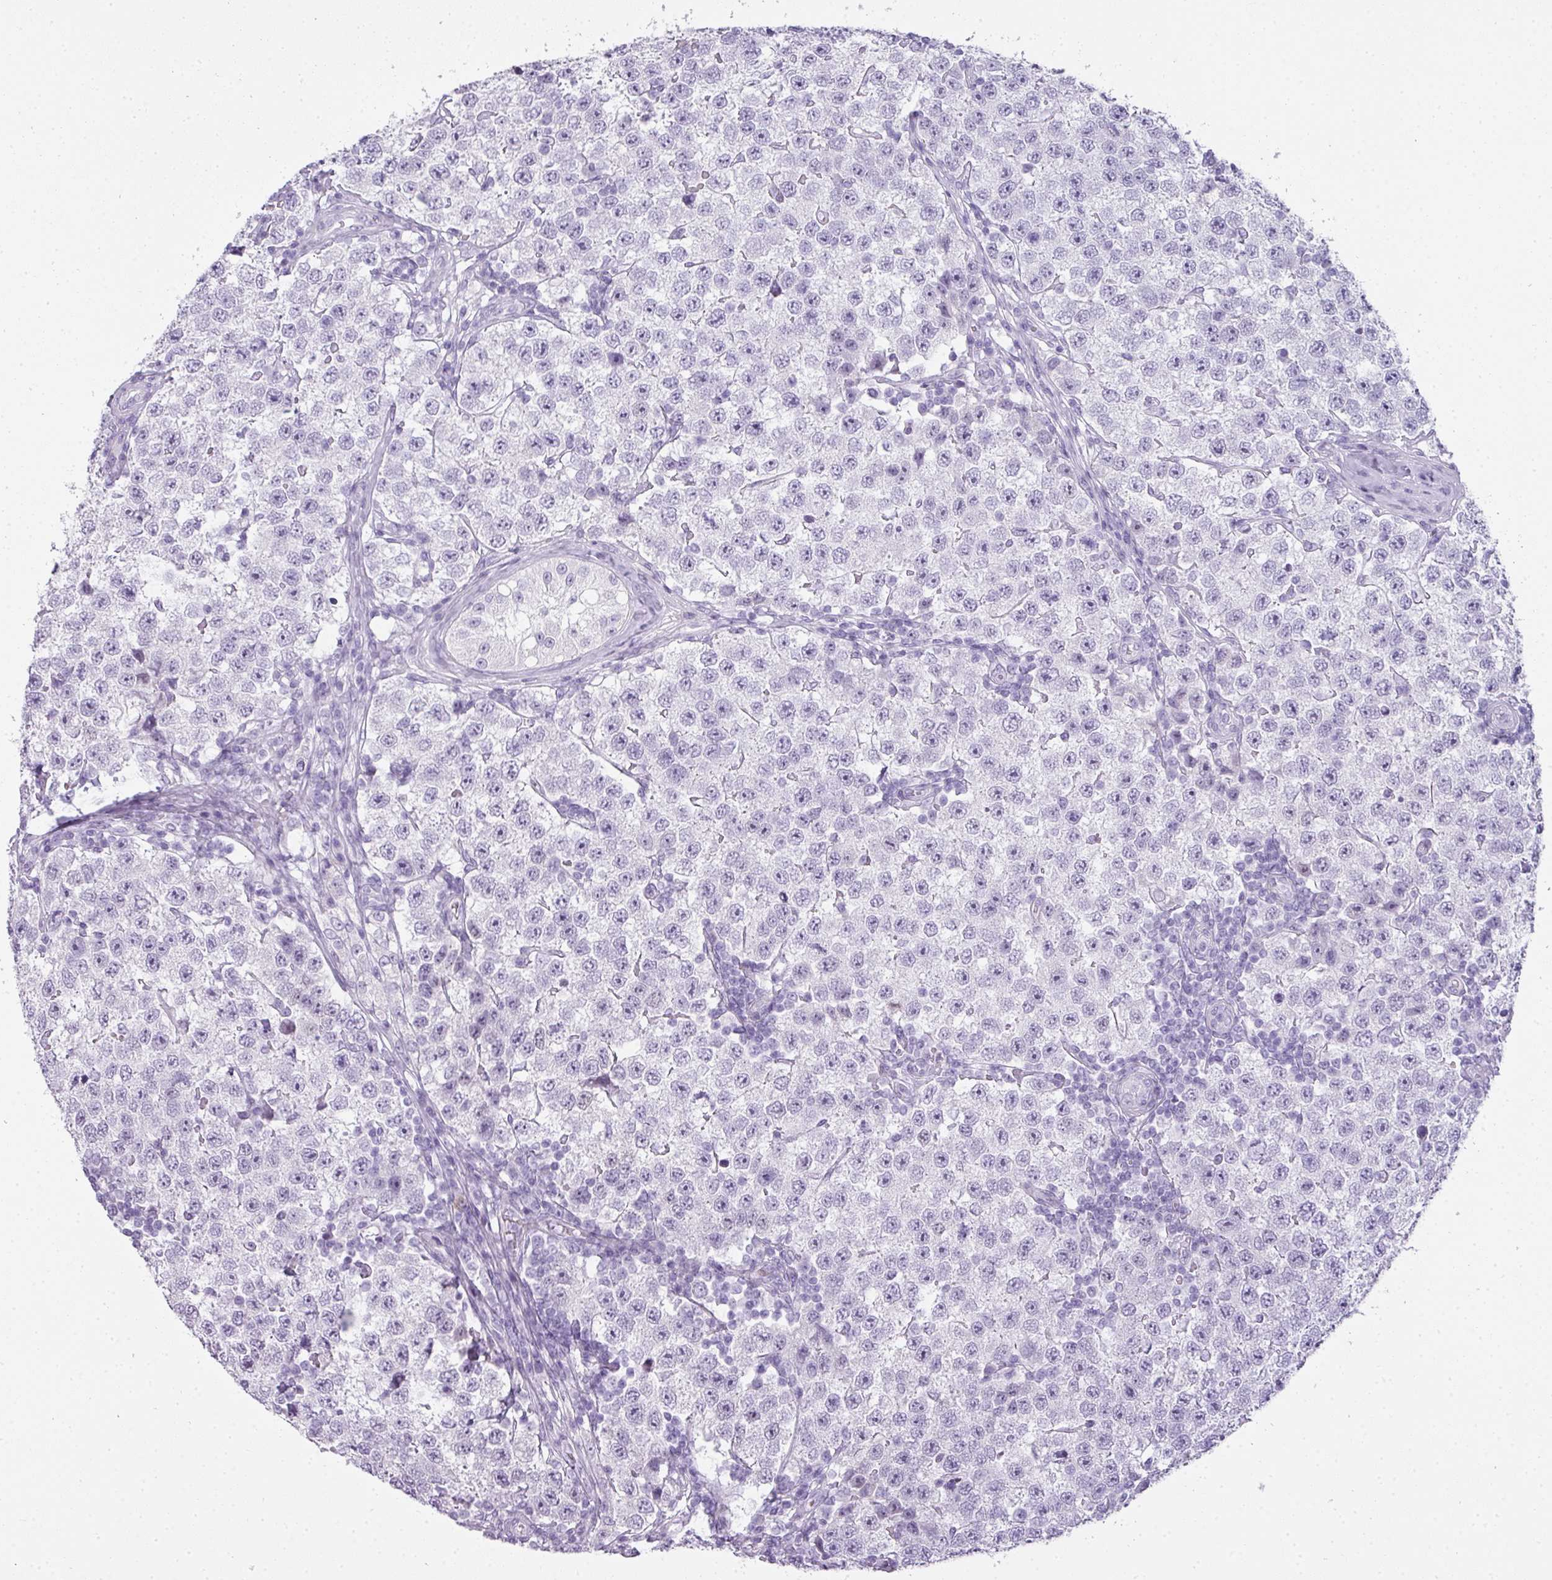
{"staining": {"intensity": "negative", "quantity": "none", "location": "none"}, "tissue": "testis cancer", "cell_type": "Tumor cells", "image_type": "cancer", "snomed": [{"axis": "morphology", "description": "Seminoma, NOS"}, {"axis": "topography", "description": "Testis"}], "caption": "DAB immunohistochemical staining of human seminoma (testis) shows no significant positivity in tumor cells. (DAB immunohistochemistry with hematoxylin counter stain).", "gene": "RBMY1F", "patient": {"sex": "male", "age": 34}}